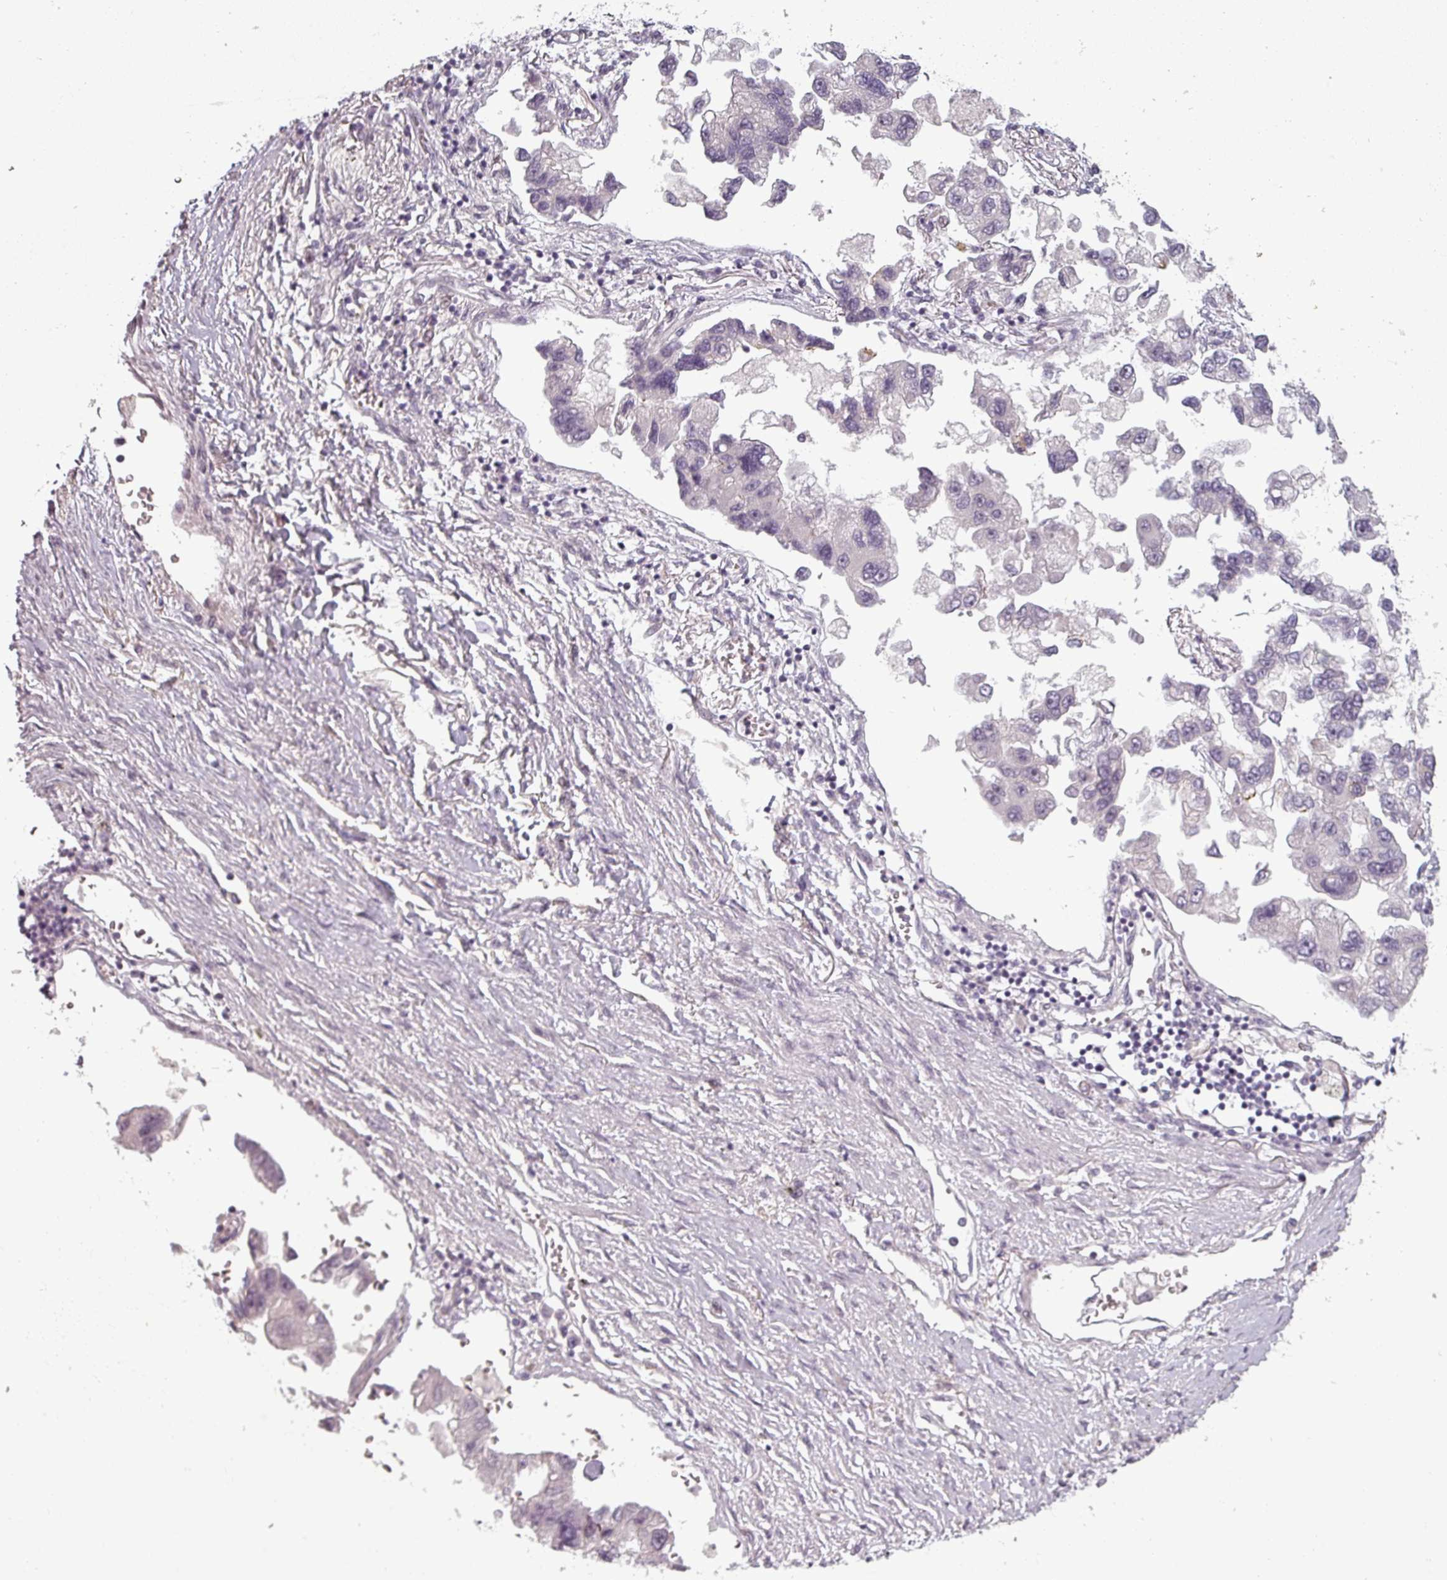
{"staining": {"intensity": "negative", "quantity": "none", "location": "none"}, "tissue": "lung cancer", "cell_type": "Tumor cells", "image_type": "cancer", "snomed": [{"axis": "morphology", "description": "Adenocarcinoma, NOS"}, {"axis": "topography", "description": "Lung"}], "caption": "Immunohistochemistry (IHC) of lung cancer reveals no positivity in tumor cells.", "gene": "SLC16A9", "patient": {"sex": "female", "age": 54}}